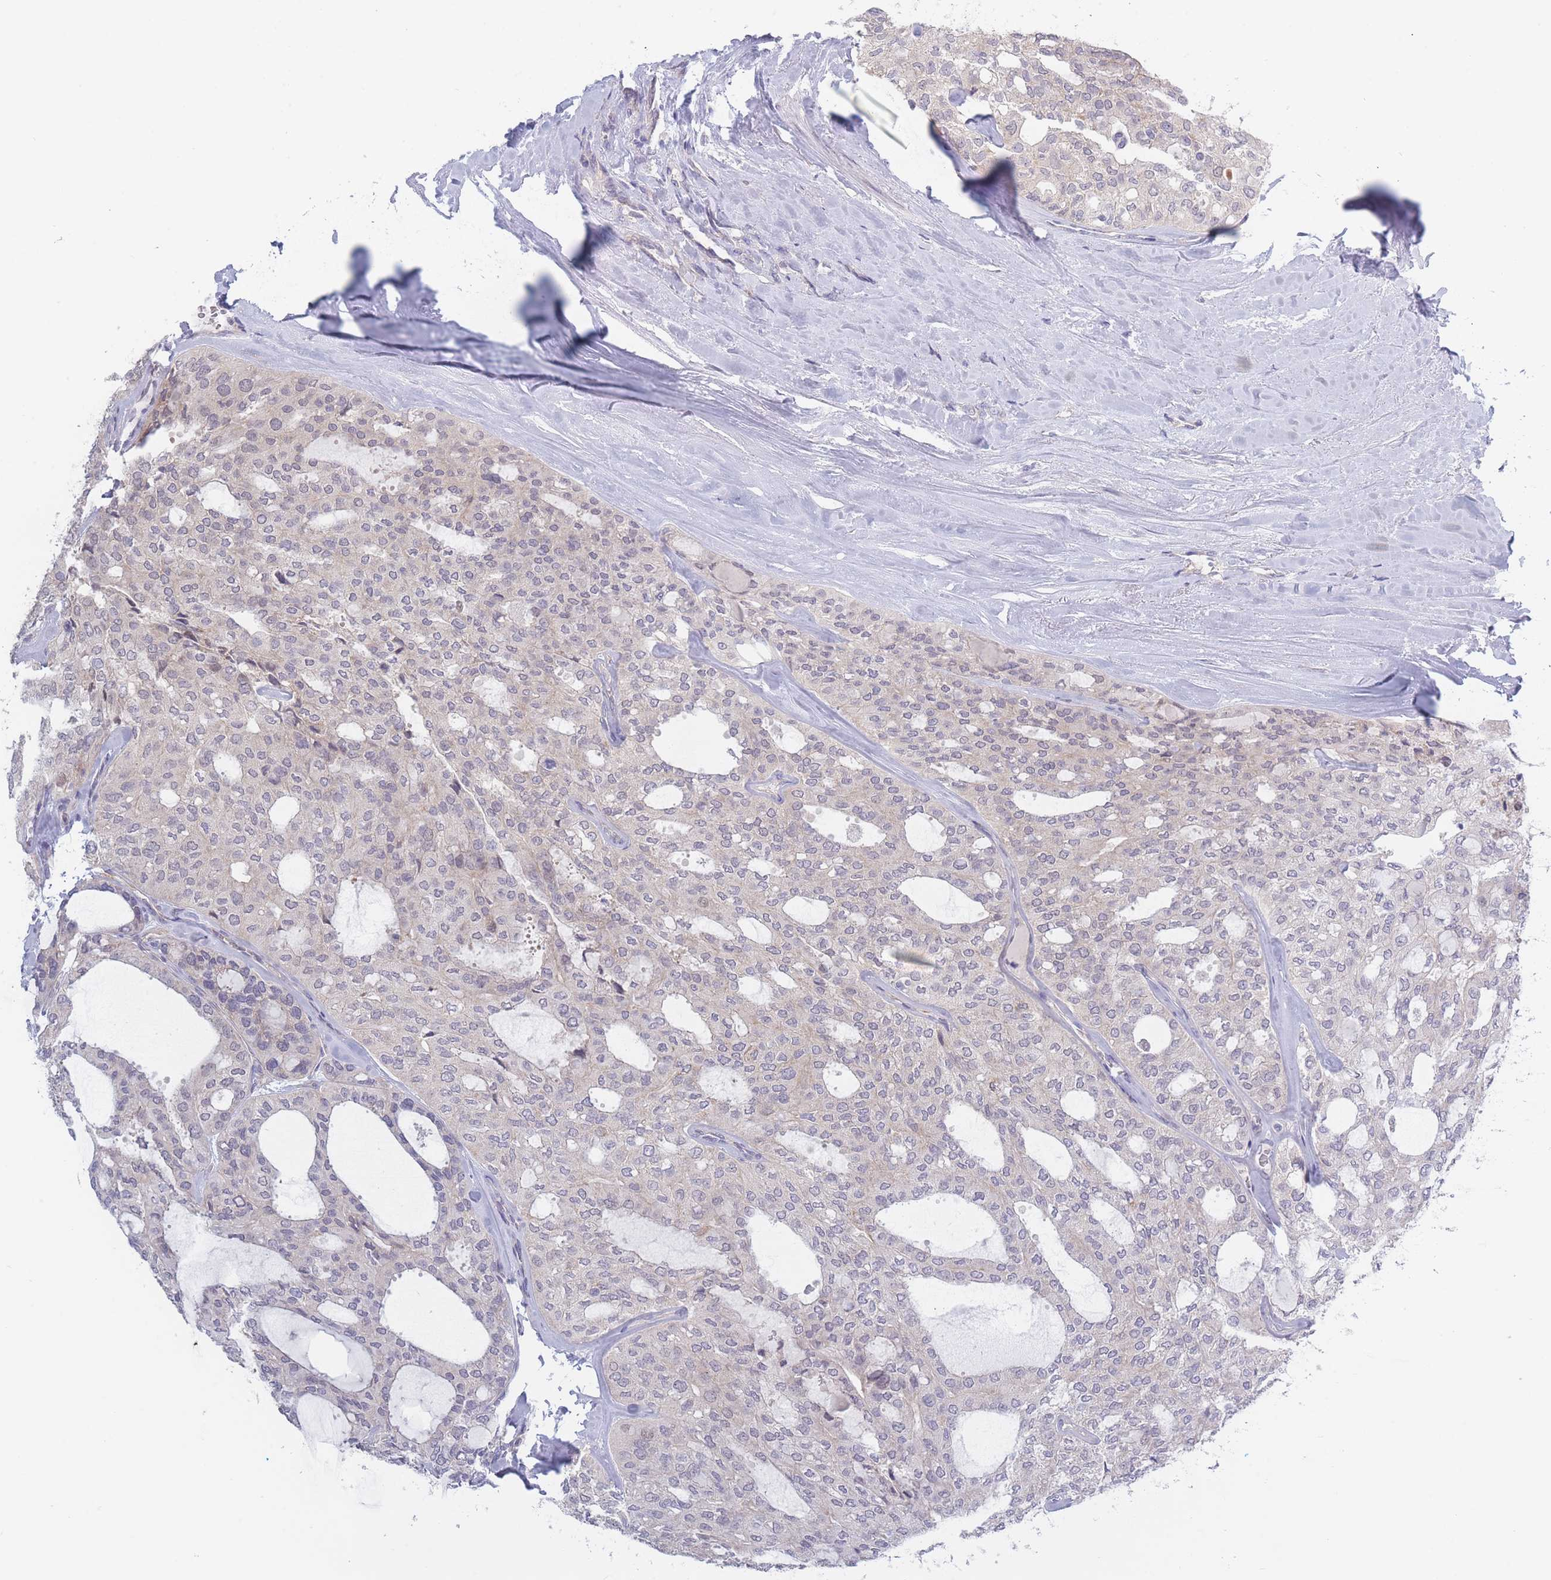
{"staining": {"intensity": "negative", "quantity": "none", "location": "none"}, "tissue": "thyroid cancer", "cell_type": "Tumor cells", "image_type": "cancer", "snomed": [{"axis": "morphology", "description": "Follicular adenoma carcinoma, NOS"}, {"axis": "topography", "description": "Thyroid gland"}], "caption": "An image of thyroid cancer (follicular adenoma carcinoma) stained for a protein exhibits no brown staining in tumor cells.", "gene": "FAM227B", "patient": {"sex": "male", "age": 75}}